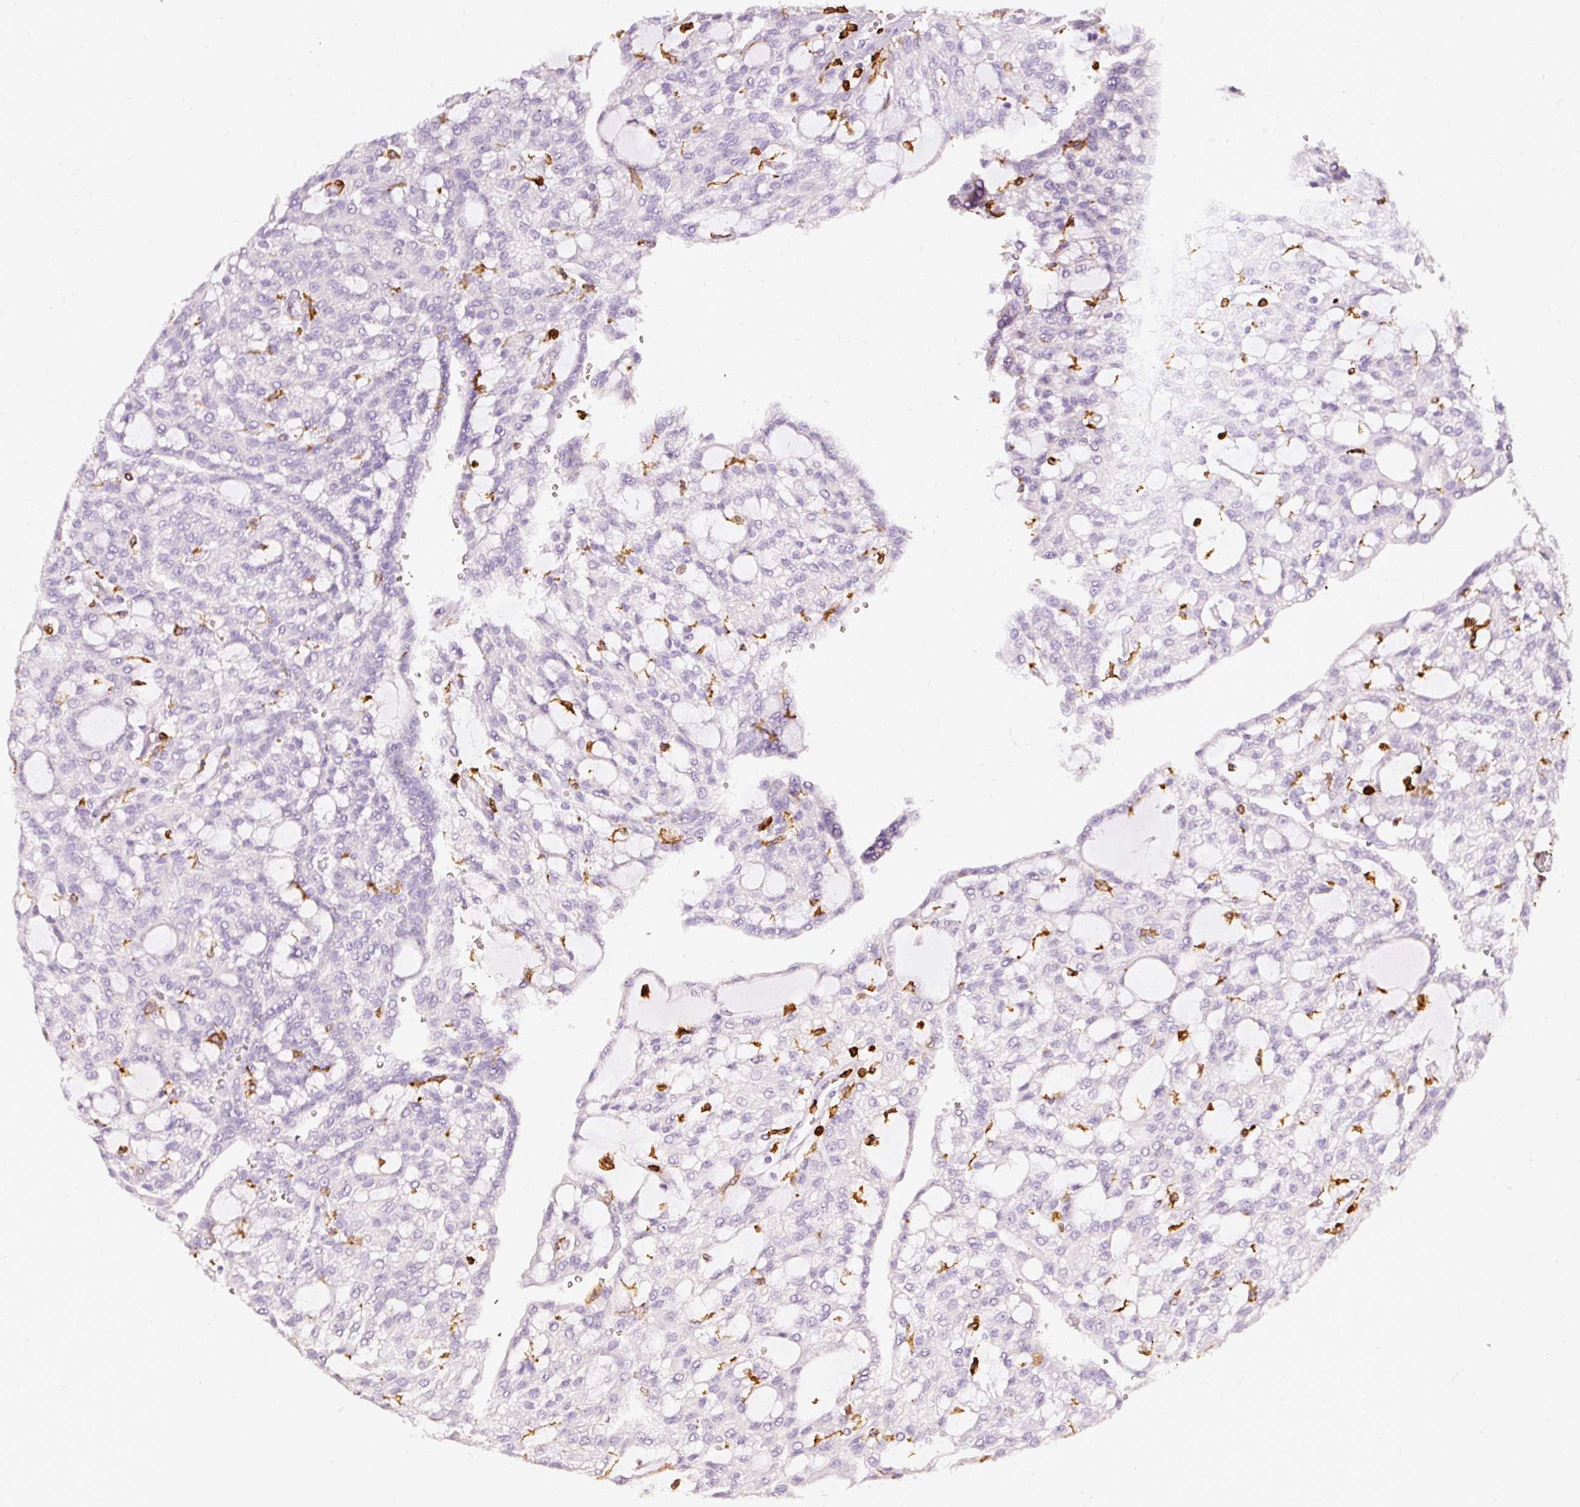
{"staining": {"intensity": "negative", "quantity": "none", "location": "none"}, "tissue": "renal cancer", "cell_type": "Tumor cells", "image_type": "cancer", "snomed": [{"axis": "morphology", "description": "Adenocarcinoma, NOS"}, {"axis": "topography", "description": "Kidney"}], "caption": "A photomicrograph of human adenocarcinoma (renal) is negative for staining in tumor cells.", "gene": "EVL", "patient": {"sex": "male", "age": 63}}